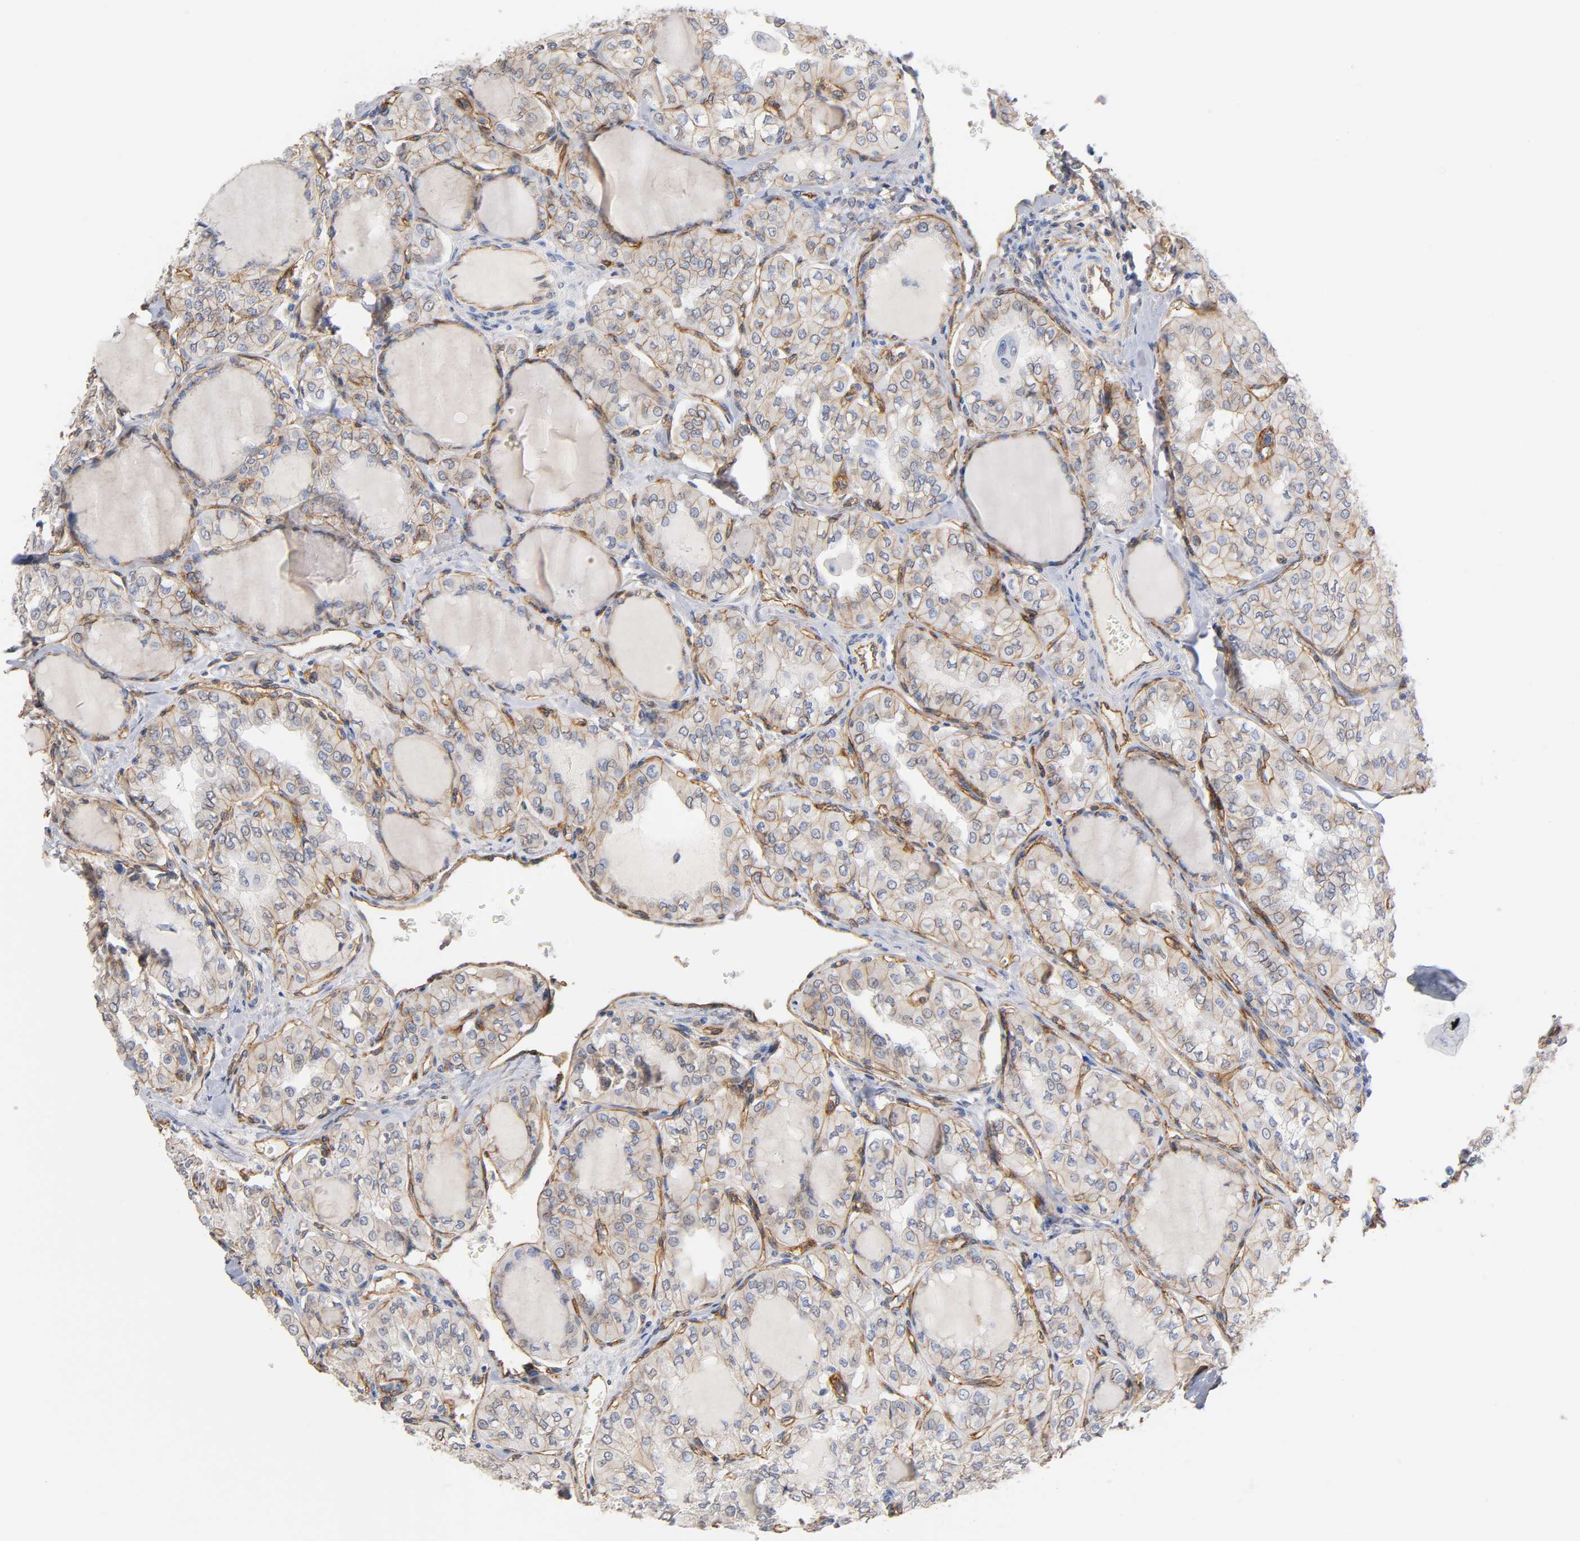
{"staining": {"intensity": "moderate", "quantity": ">75%", "location": "cytoplasmic/membranous"}, "tissue": "thyroid cancer", "cell_type": "Tumor cells", "image_type": "cancer", "snomed": [{"axis": "morphology", "description": "Papillary adenocarcinoma, NOS"}, {"axis": "topography", "description": "Thyroid gland"}], "caption": "The micrograph reveals immunohistochemical staining of thyroid cancer (papillary adenocarcinoma). There is moderate cytoplasmic/membranous expression is identified in about >75% of tumor cells.", "gene": "SPTAN1", "patient": {"sex": "male", "age": 20}}